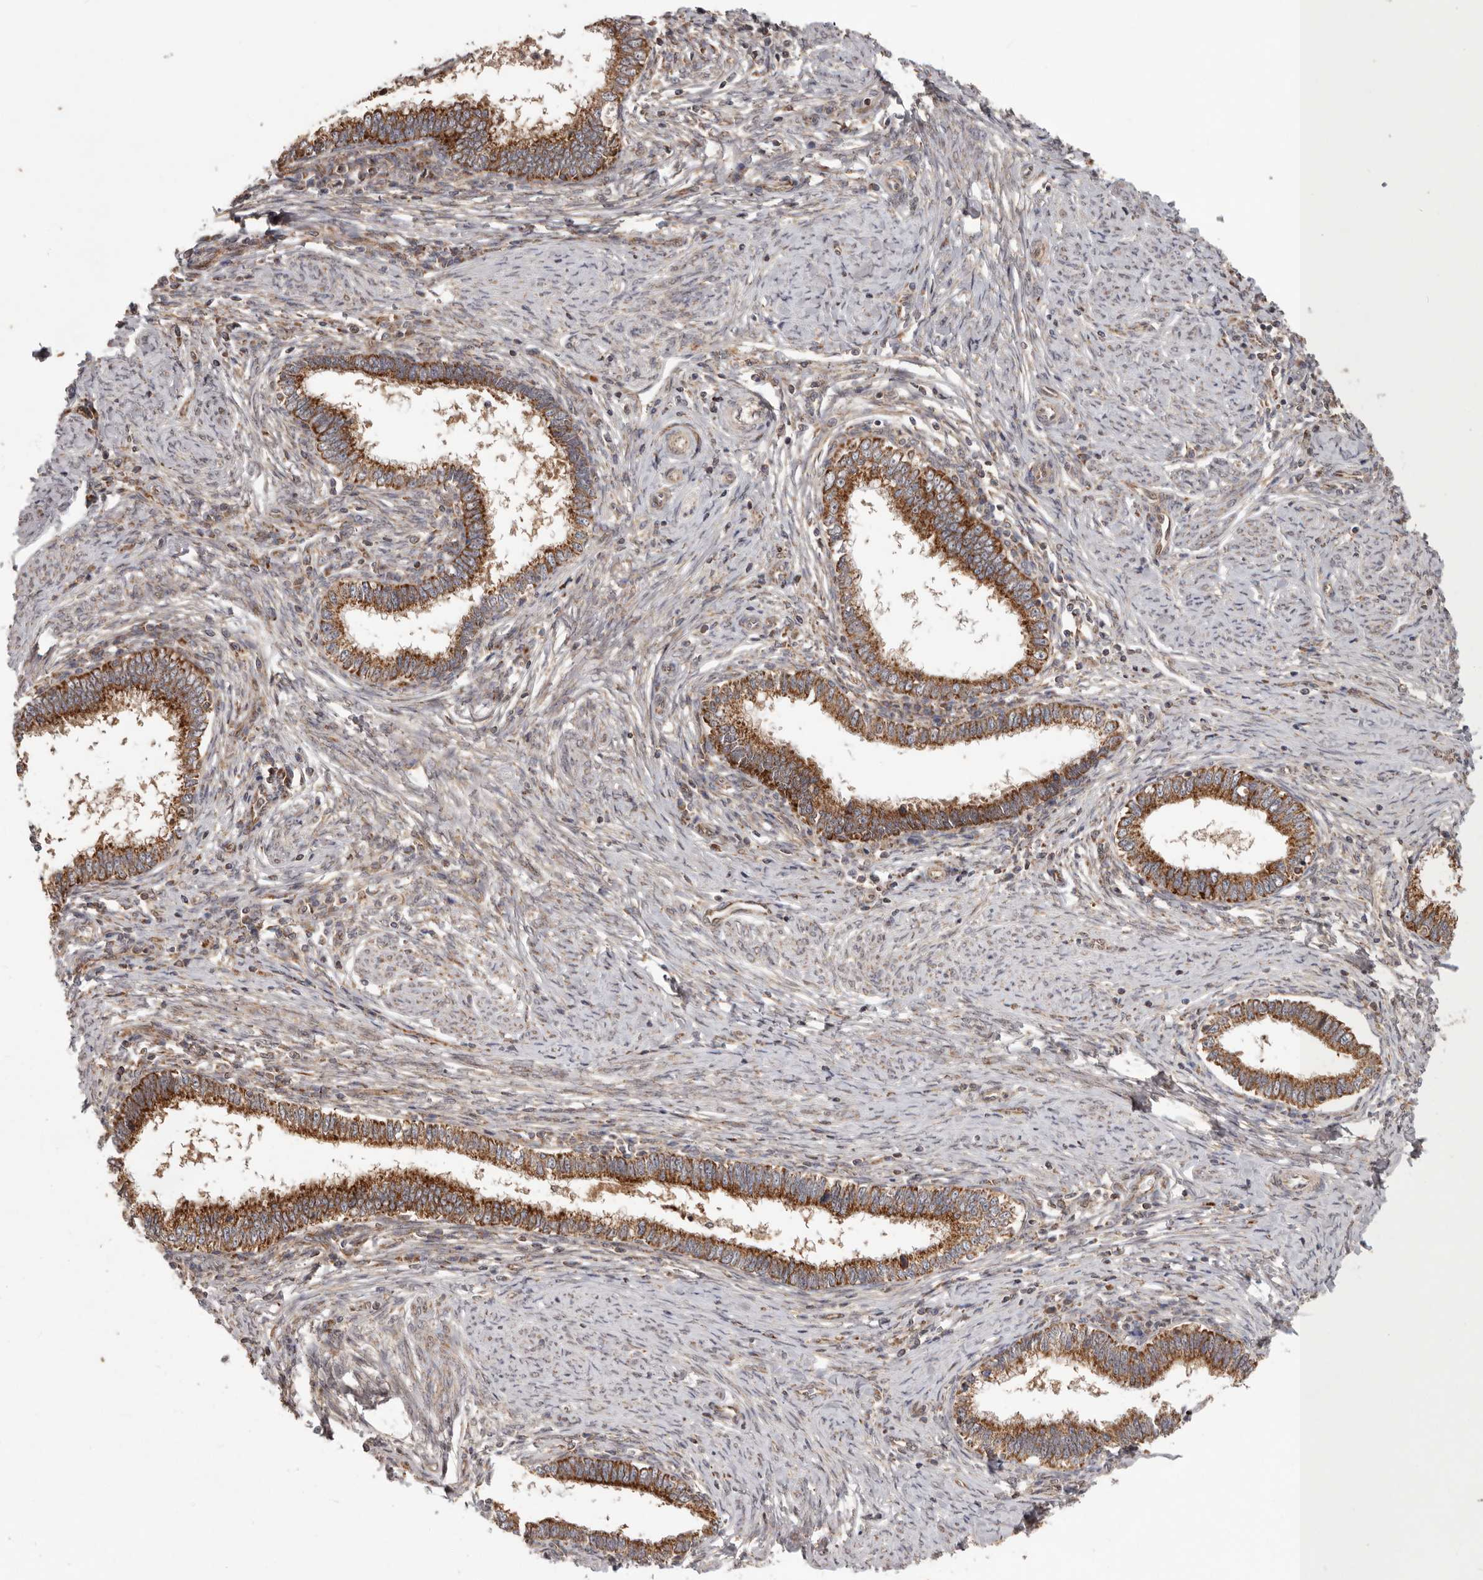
{"staining": {"intensity": "strong", "quantity": ">75%", "location": "cytoplasmic/membranous"}, "tissue": "cervical cancer", "cell_type": "Tumor cells", "image_type": "cancer", "snomed": [{"axis": "morphology", "description": "Adenocarcinoma, NOS"}, {"axis": "topography", "description": "Cervix"}], "caption": "Cervical cancer (adenocarcinoma) stained for a protein (brown) reveals strong cytoplasmic/membranous positive positivity in approximately >75% of tumor cells.", "gene": "MRPS10", "patient": {"sex": "female", "age": 36}}